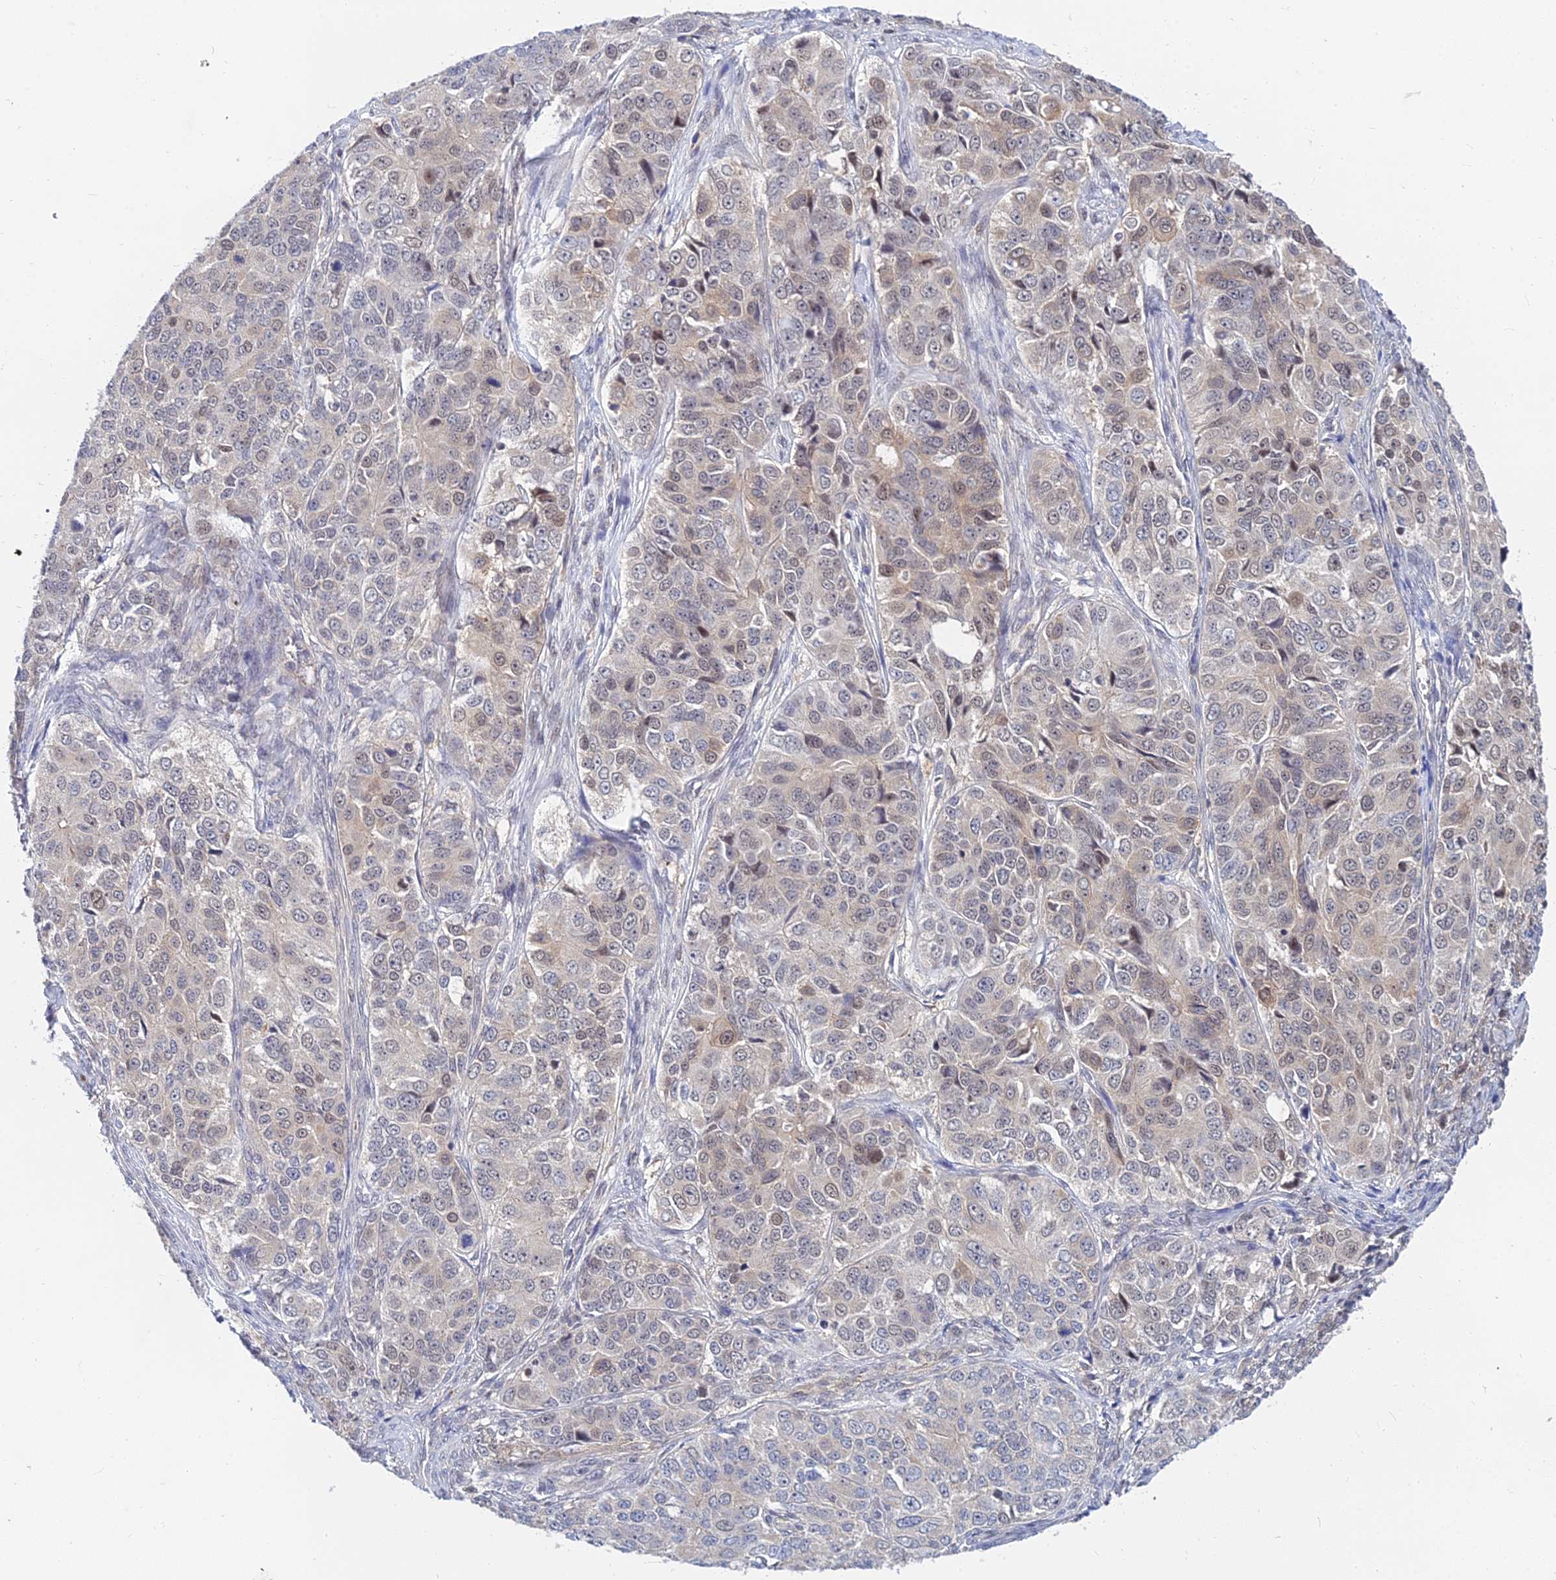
{"staining": {"intensity": "weak", "quantity": "<25%", "location": "nuclear"}, "tissue": "ovarian cancer", "cell_type": "Tumor cells", "image_type": "cancer", "snomed": [{"axis": "morphology", "description": "Carcinoma, endometroid"}, {"axis": "topography", "description": "Ovary"}], "caption": "DAB immunohistochemical staining of human ovarian cancer (endometroid carcinoma) reveals no significant positivity in tumor cells.", "gene": "B3GALT4", "patient": {"sex": "female", "age": 51}}